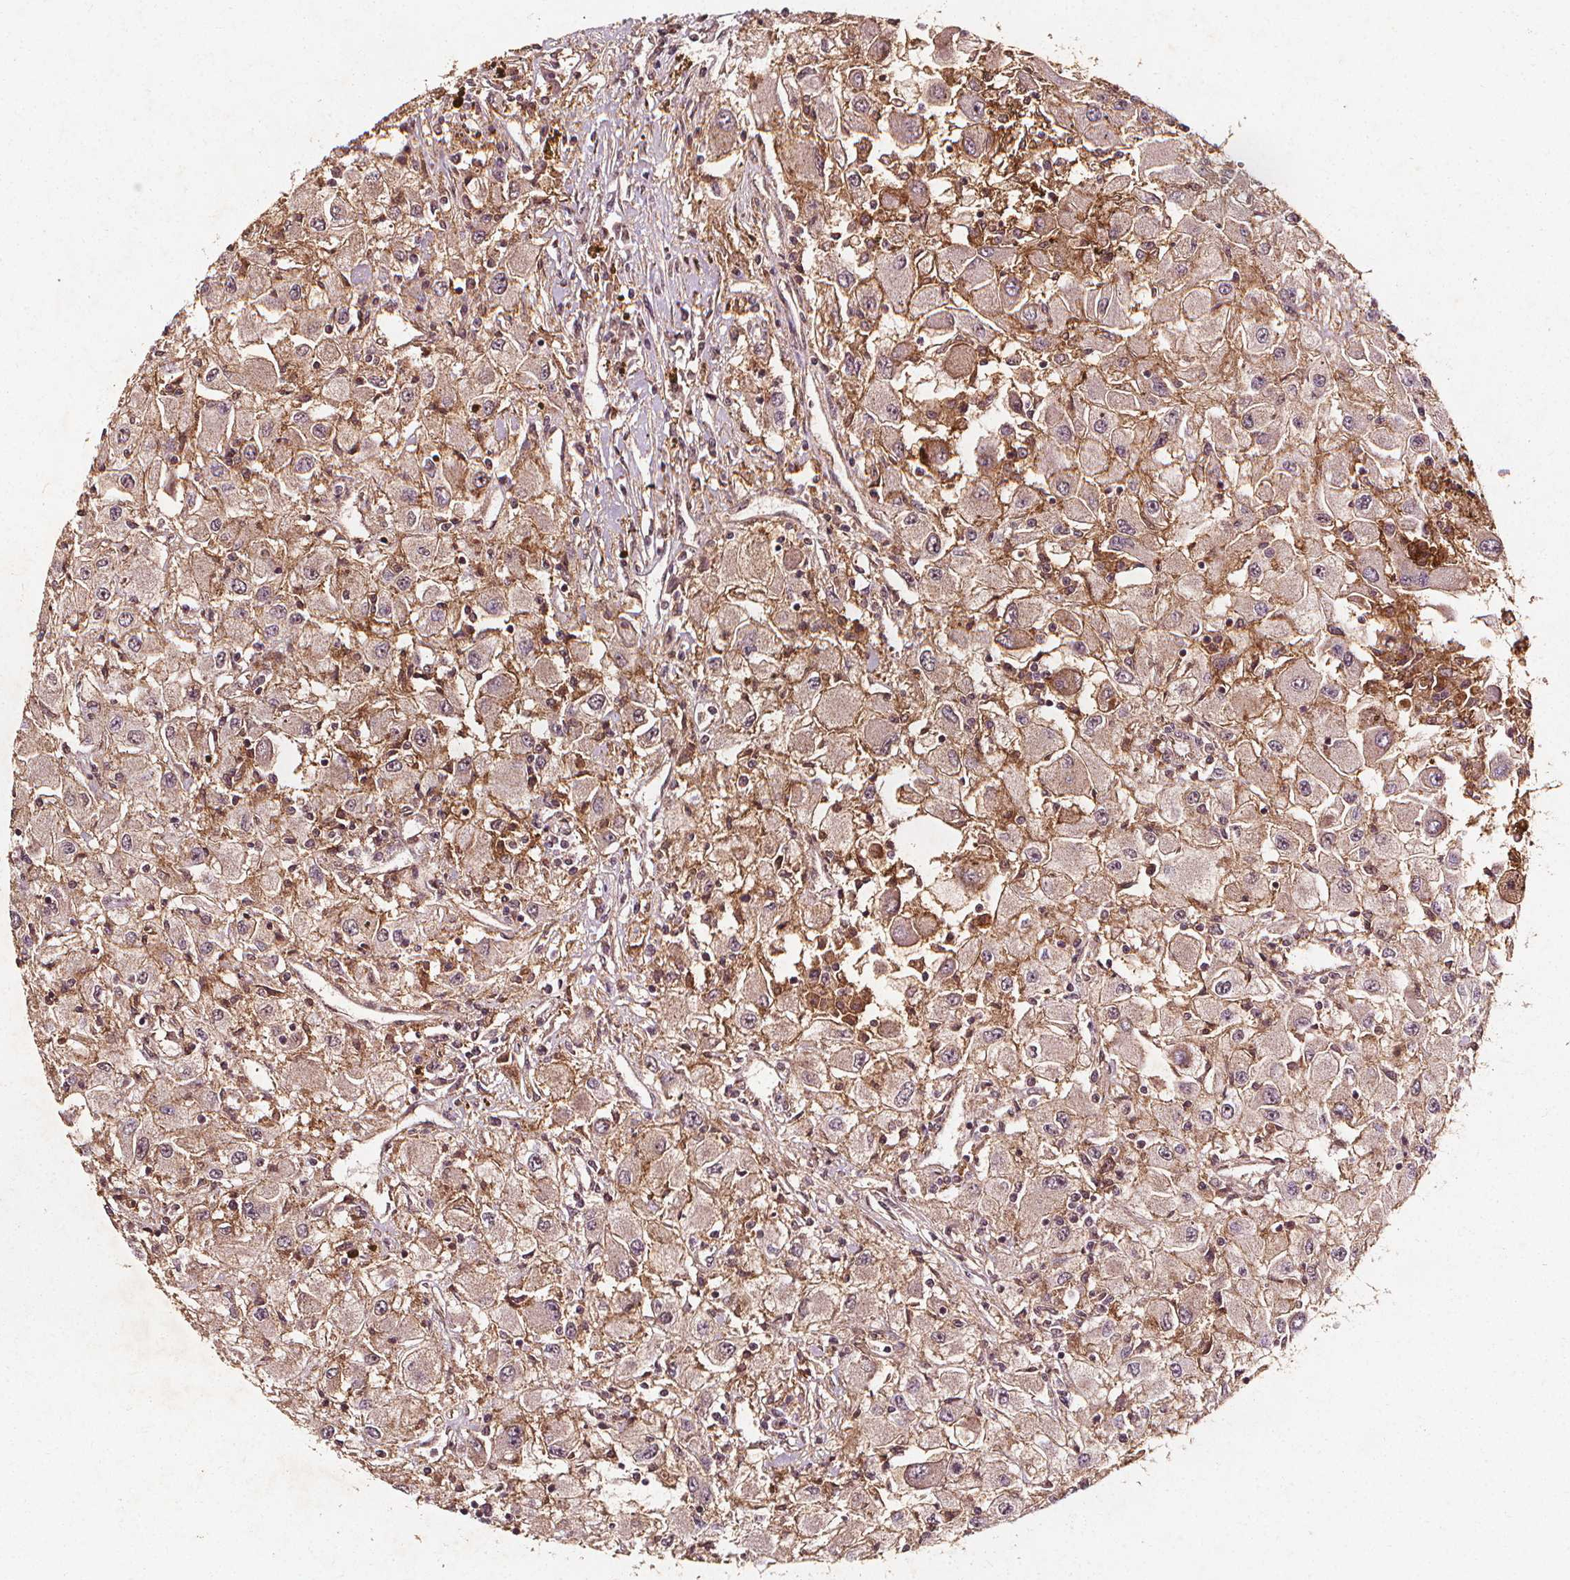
{"staining": {"intensity": "weak", "quantity": "25%-75%", "location": "cytoplasmic/membranous"}, "tissue": "renal cancer", "cell_type": "Tumor cells", "image_type": "cancer", "snomed": [{"axis": "morphology", "description": "Adenocarcinoma, NOS"}, {"axis": "topography", "description": "Kidney"}], "caption": "High-magnification brightfield microscopy of renal cancer (adenocarcinoma) stained with DAB (brown) and counterstained with hematoxylin (blue). tumor cells exhibit weak cytoplasmic/membranous positivity is present in about25%-75% of cells.", "gene": "ABCA1", "patient": {"sex": "female", "age": 67}}